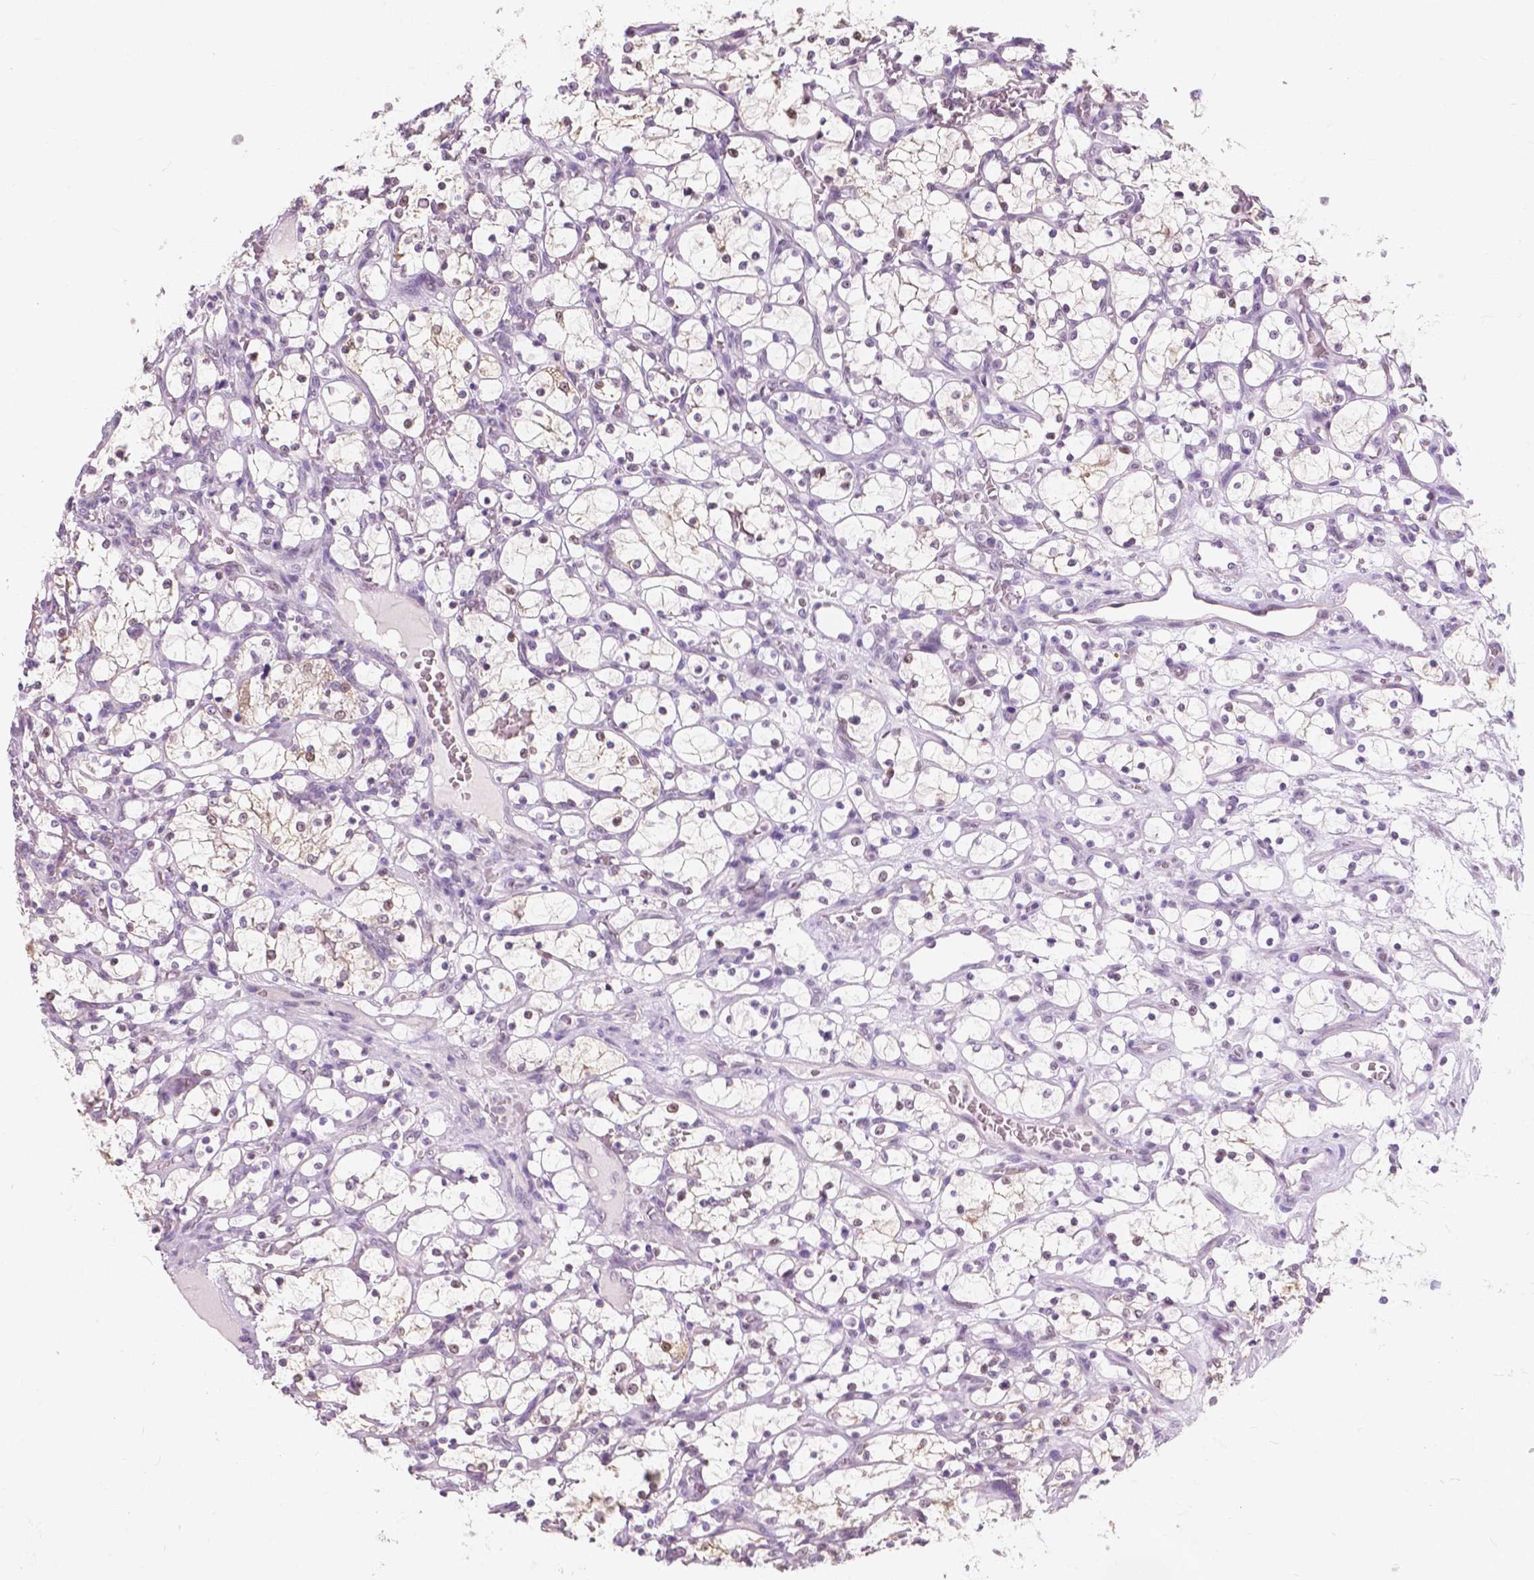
{"staining": {"intensity": "negative", "quantity": "none", "location": "none"}, "tissue": "renal cancer", "cell_type": "Tumor cells", "image_type": "cancer", "snomed": [{"axis": "morphology", "description": "Adenocarcinoma, NOS"}, {"axis": "topography", "description": "Kidney"}], "caption": "Photomicrograph shows no significant protein expression in tumor cells of renal cancer (adenocarcinoma).", "gene": "NOLC1", "patient": {"sex": "female", "age": 69}}